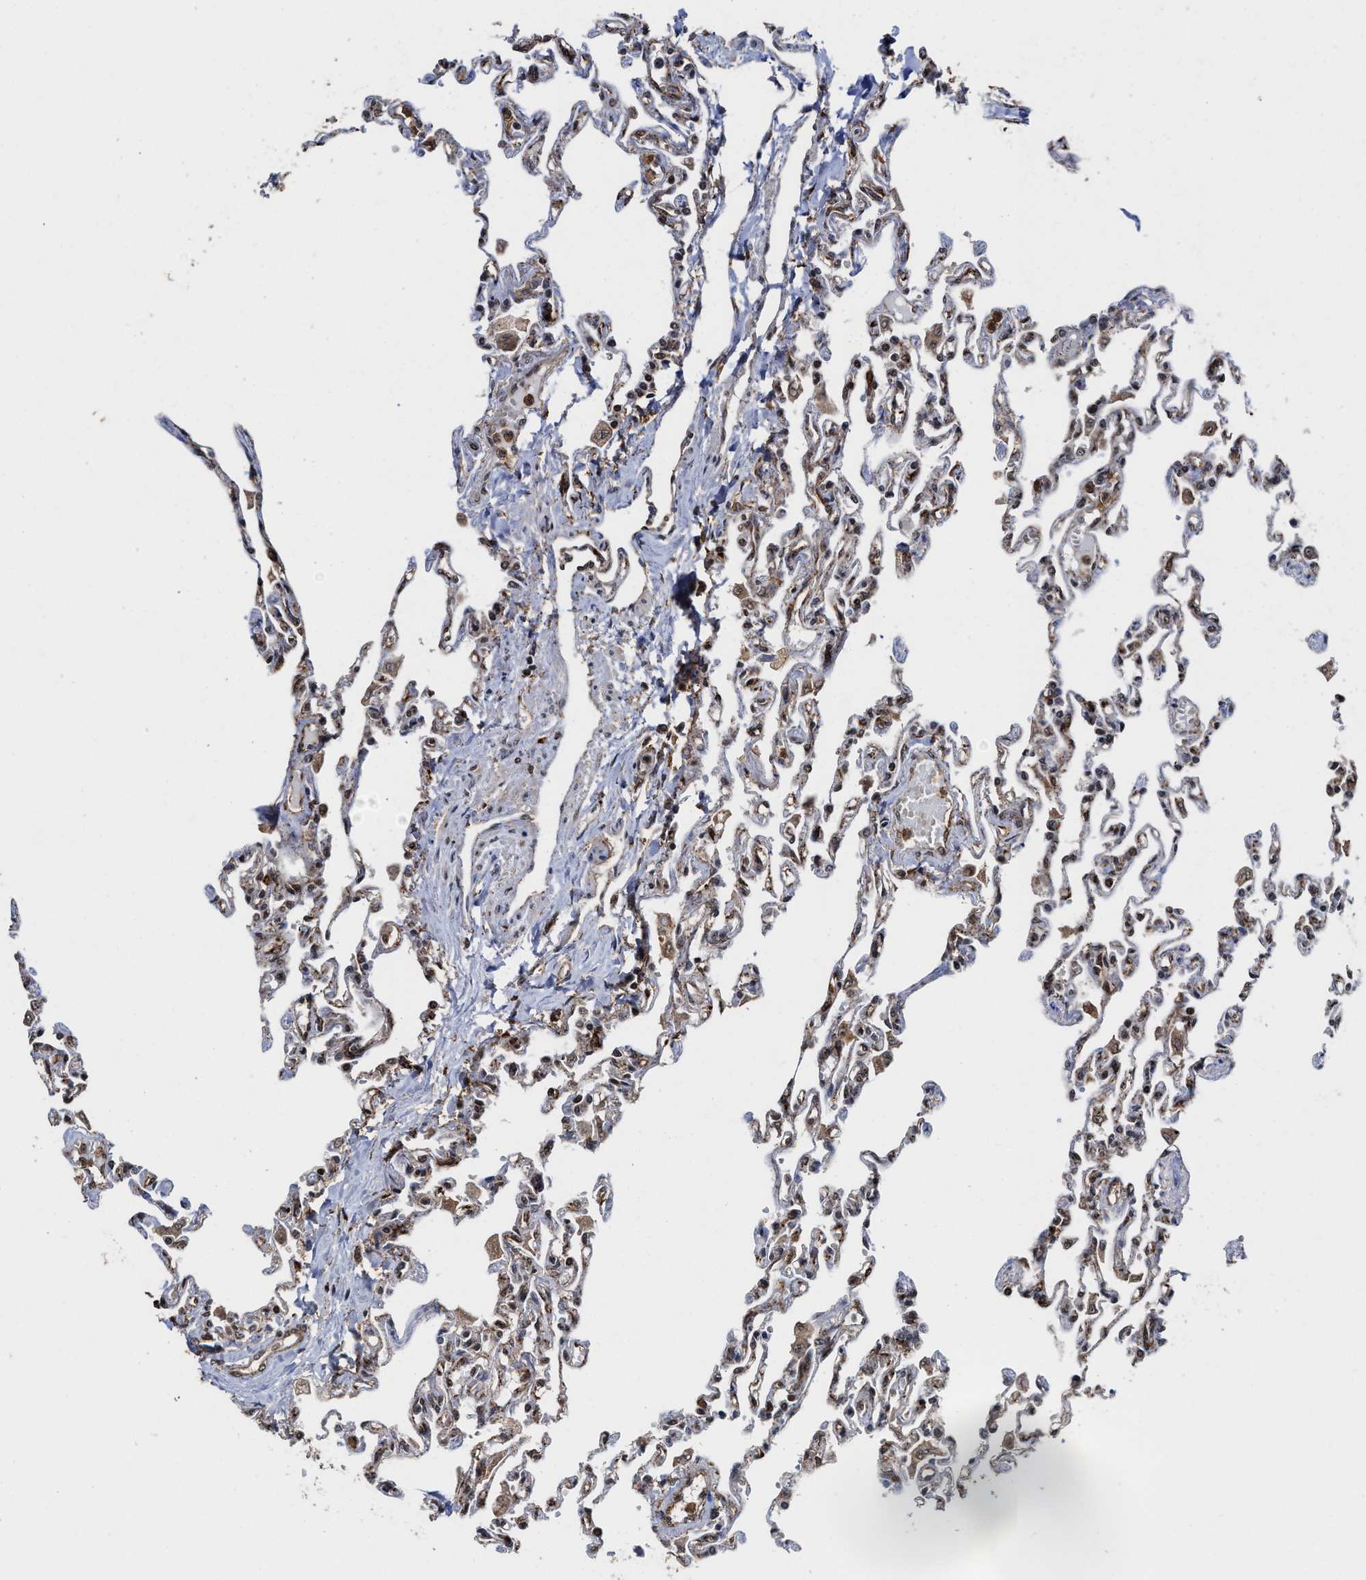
{"staining": {"intensity": "moderate", "quantity": "<25%", "location": "cytoplasmic/membranous,nuclear"}, "tissue": "lung", "cell_type": "Alveolar cells", "image_type": "normal", "snomed": [{"axis": "morphology", "description": "Normal tissue, NOS"}, {"axis": "topography", "description": "Lung"}], "caption": "The immunohistochemical stain labels moderate cytoplasmic/membranous,nuclear expression in alveolar cells of normal lung.", "gene": "SEPTIN2", "patient": {"sex": "male", "age": 21}}